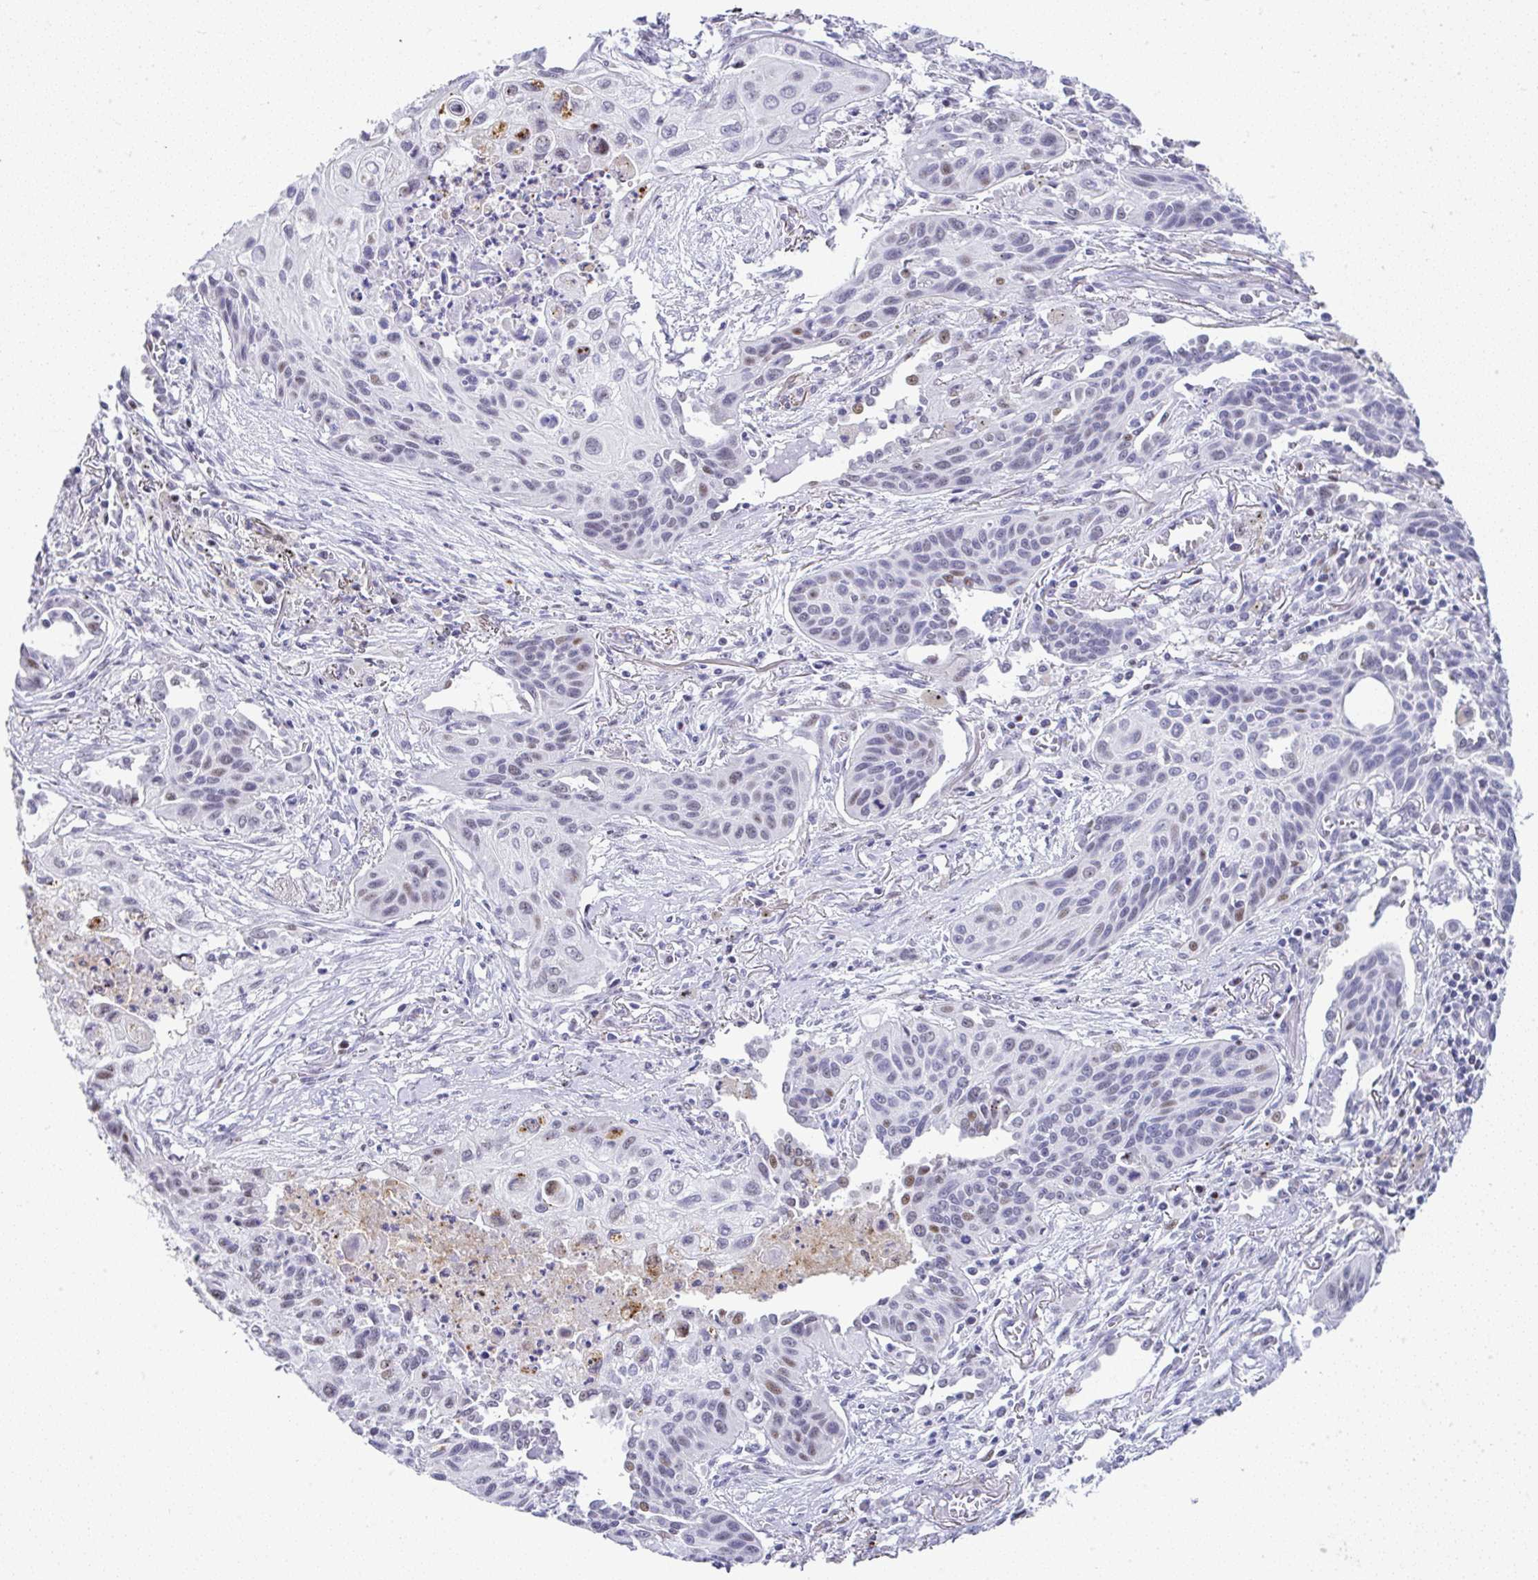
{"staining": {"intensity": "moderate", "quantity": "<25%", "location": "nuclear"}, "tissue": "lung cancer", "cell_type": "Tumor cells", "image_type": "cancer", "snomed": [{"axis": "morphology", "description": "Squamous cell carcinoma, NOS"}, {"axis": "topography", "description": "Lung"}], "caption": "The photomicrograph demonstrates a brown stain indicating the presence of a protein in the nuclear of tumor cells in lung squamous cell carcinoma. The staining was performed using DAB (3,3'-diaminobenzidine), with brown indicating positive protein expression. Nuclei are stained blue with hematoxylin.", "gene": "NR1D2", "patient": {"sex": "male", "age": 71}}